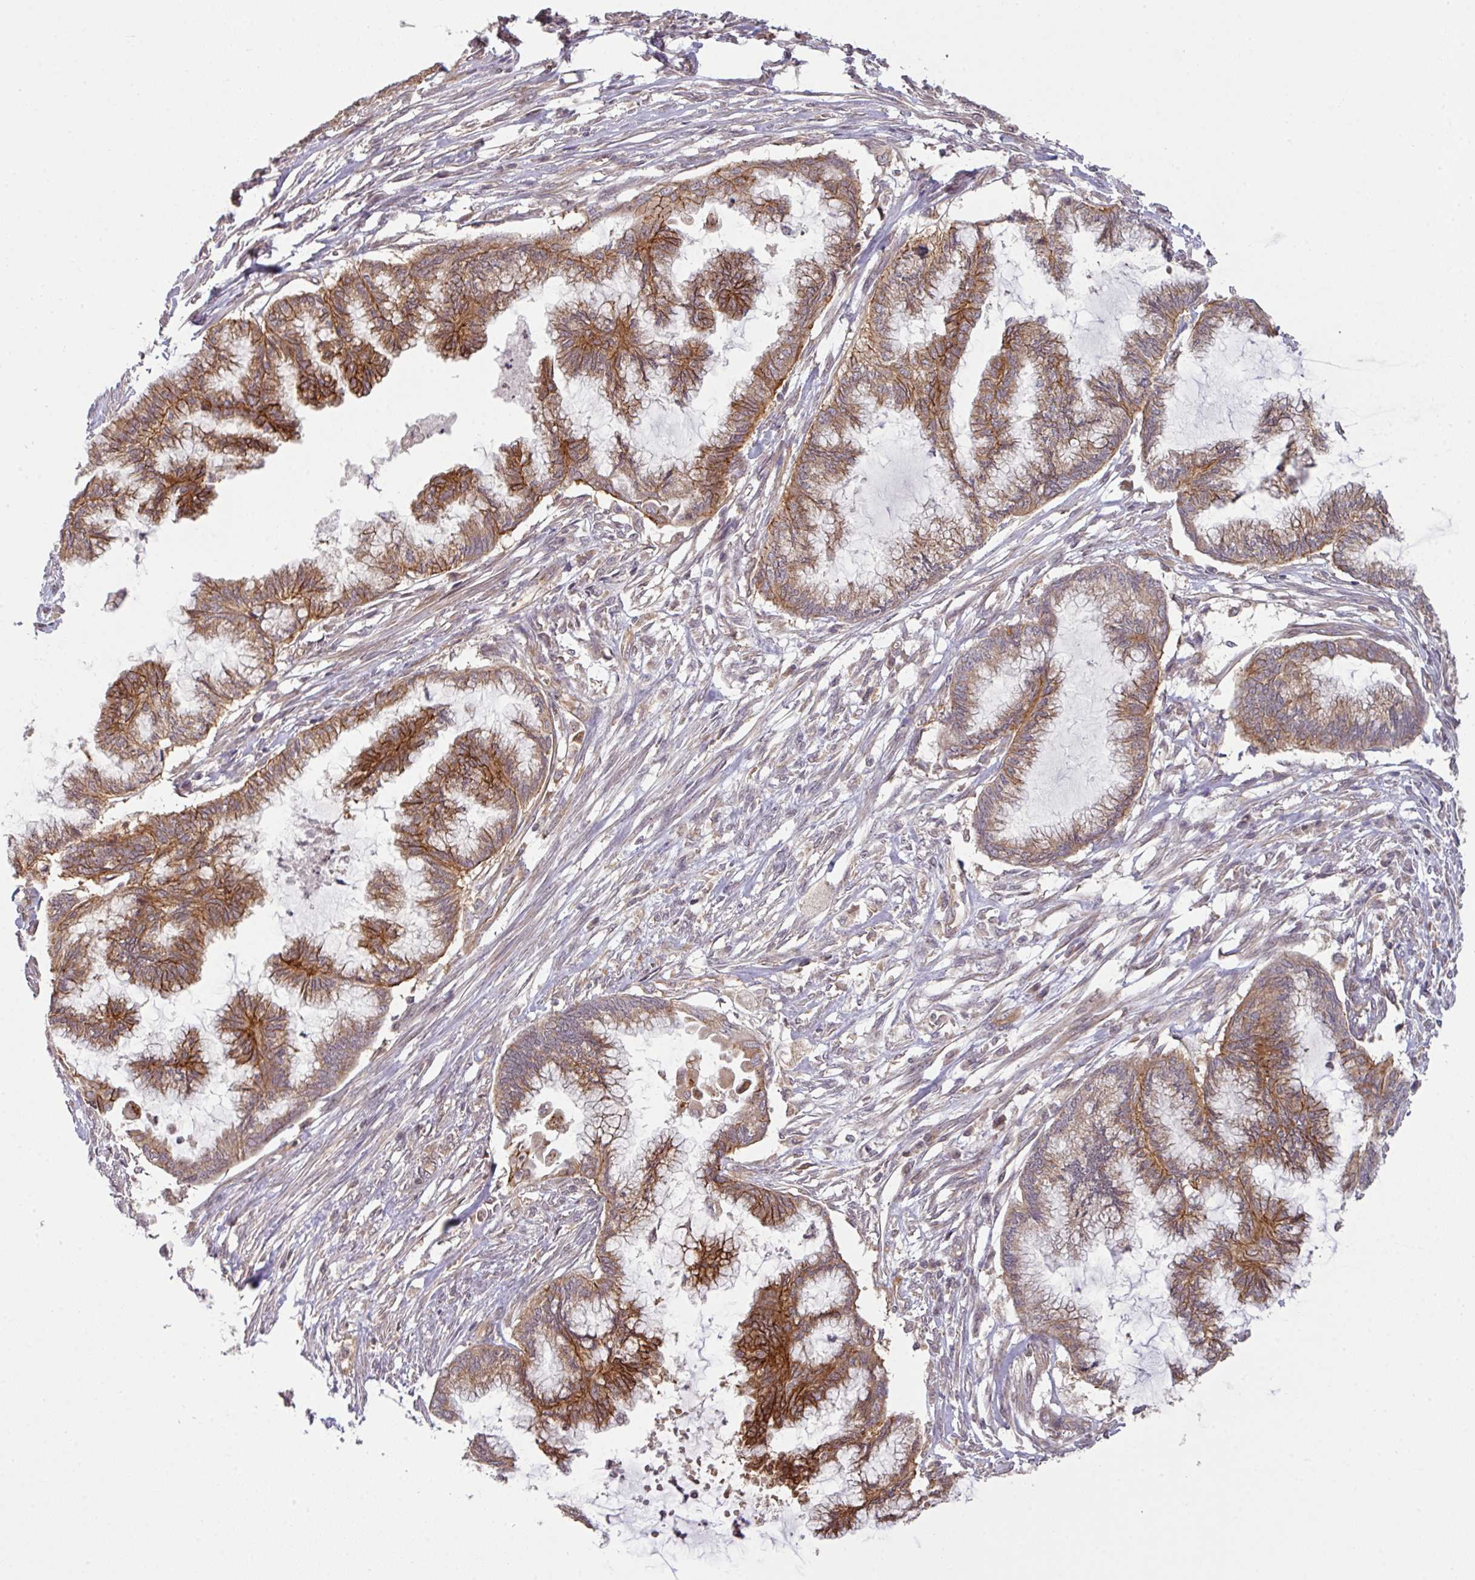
{"staining": {"intensity": "strong", "quantity": "25%-75%", "location": "cytoplasmic/membranous"}, "tissue": "endometrial cancer", "cell_type": "Tumor cells", "image_type": "cancer", "snomed": [{"axis": "morphology", "description": "Adenocarcinoma, NOS"}, {"axis": "topography", "description": "Endometrium"}], "caption": "Endometrial adenocarcinoma stained with a brown dye reveals strong cytoplasmic/membranous positive expression in about 25%-75% of tumor cells.", "gene": "CYFIP2", "patient": {"sex": "female", "age": 86}}